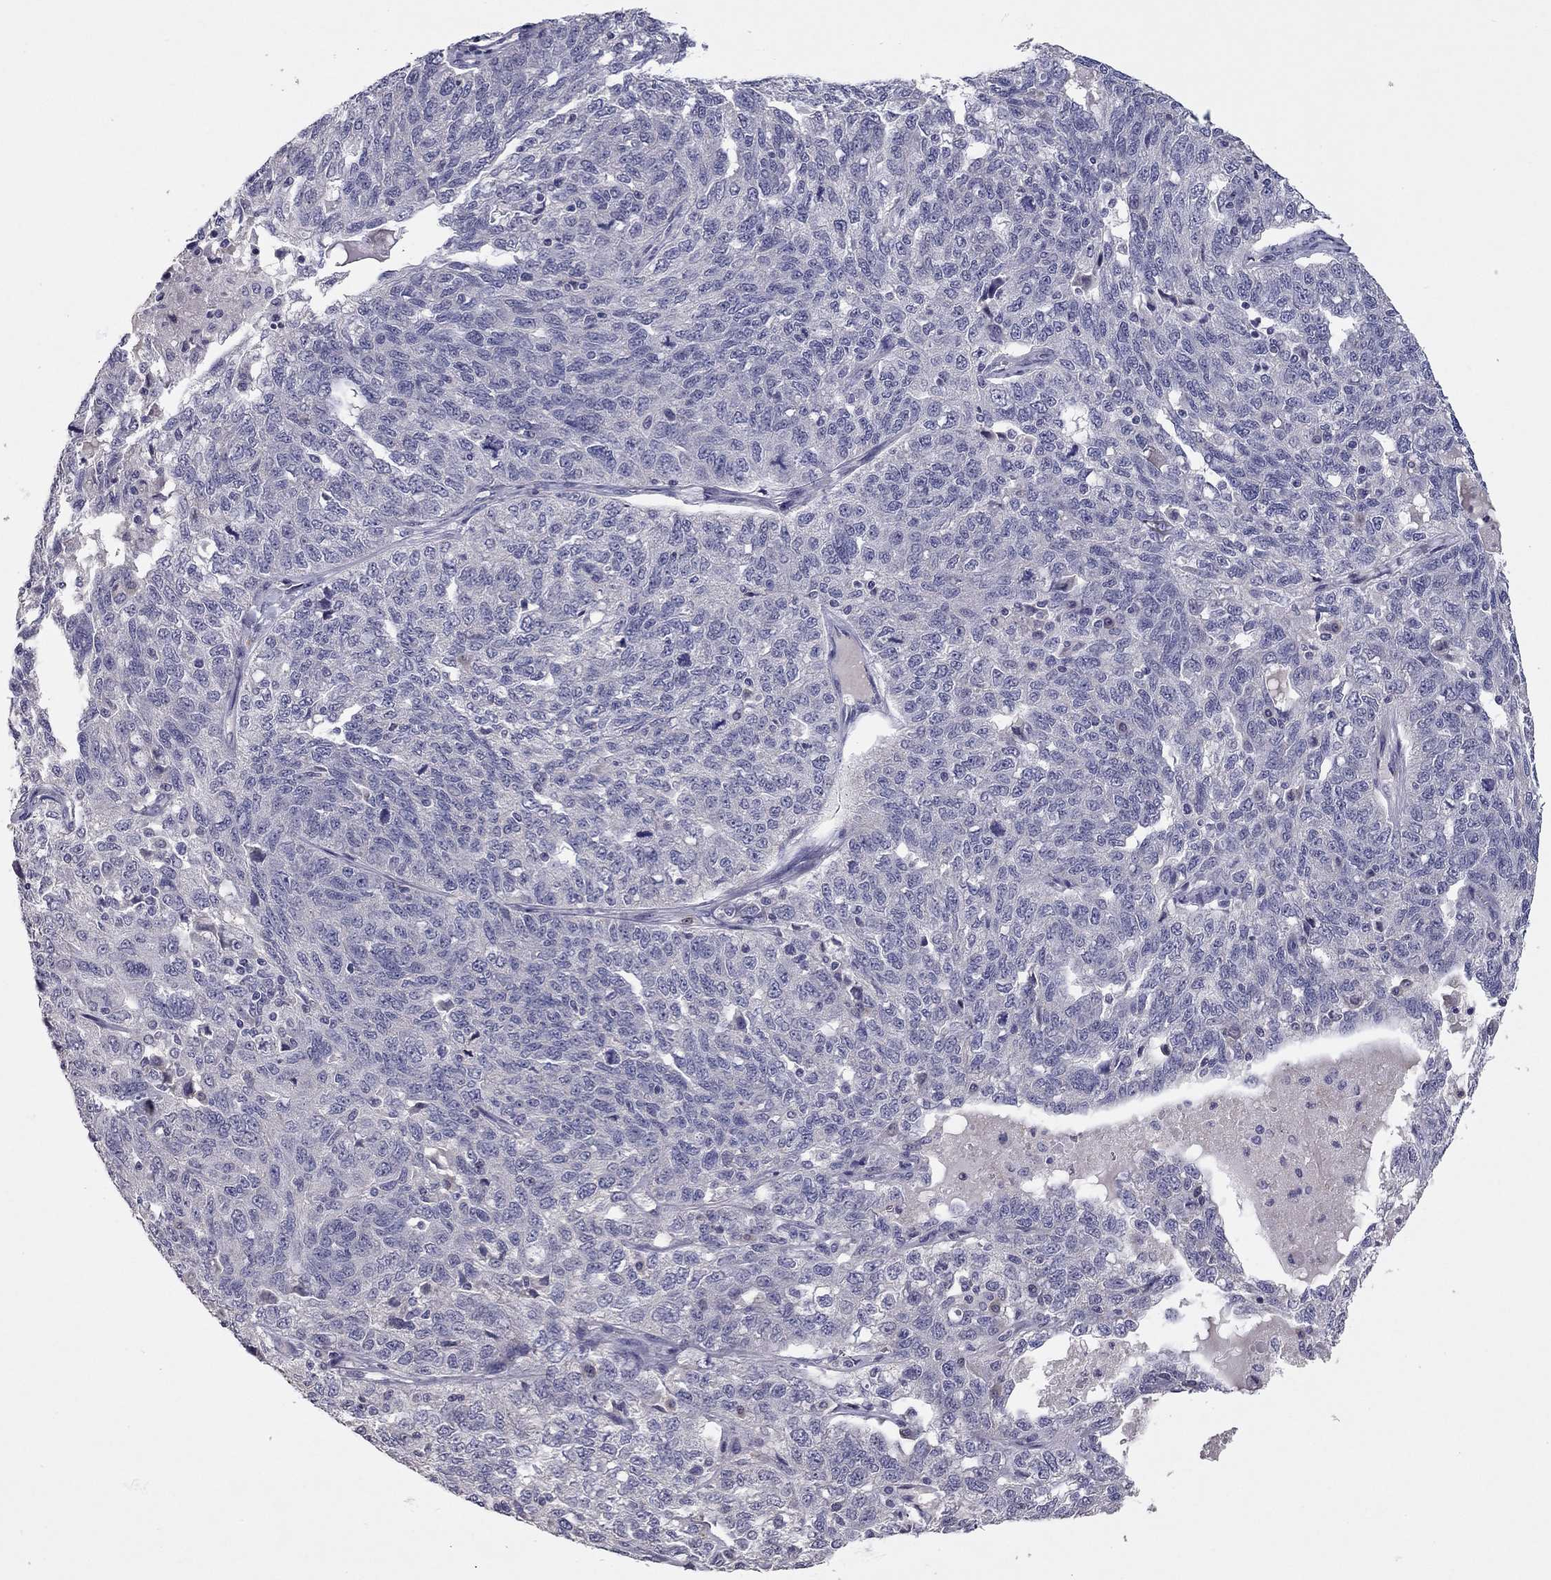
{"staining": {"intensity": "negative", "quantity": "none", "location": "none"}, "tissue": "ovarian cancer", "cell_type": "Tumor cells", "image_type": "cancer", "snomed": [{"axis": "morphology", "description": "Cystadenocarcinoma, serous, NOS"}, {"axis": "topography", "description": "Ovary"}], "caption": "Immunohistochemistry (IHC) of serous cystadenocarcinoma (ovarian) exhibits no positivity in tumor cells. (DAB immunohistochemistry with hematoxylin counter stain).", "gene": "SCARB1", "patient": {"sex": "female", "age": 71}}